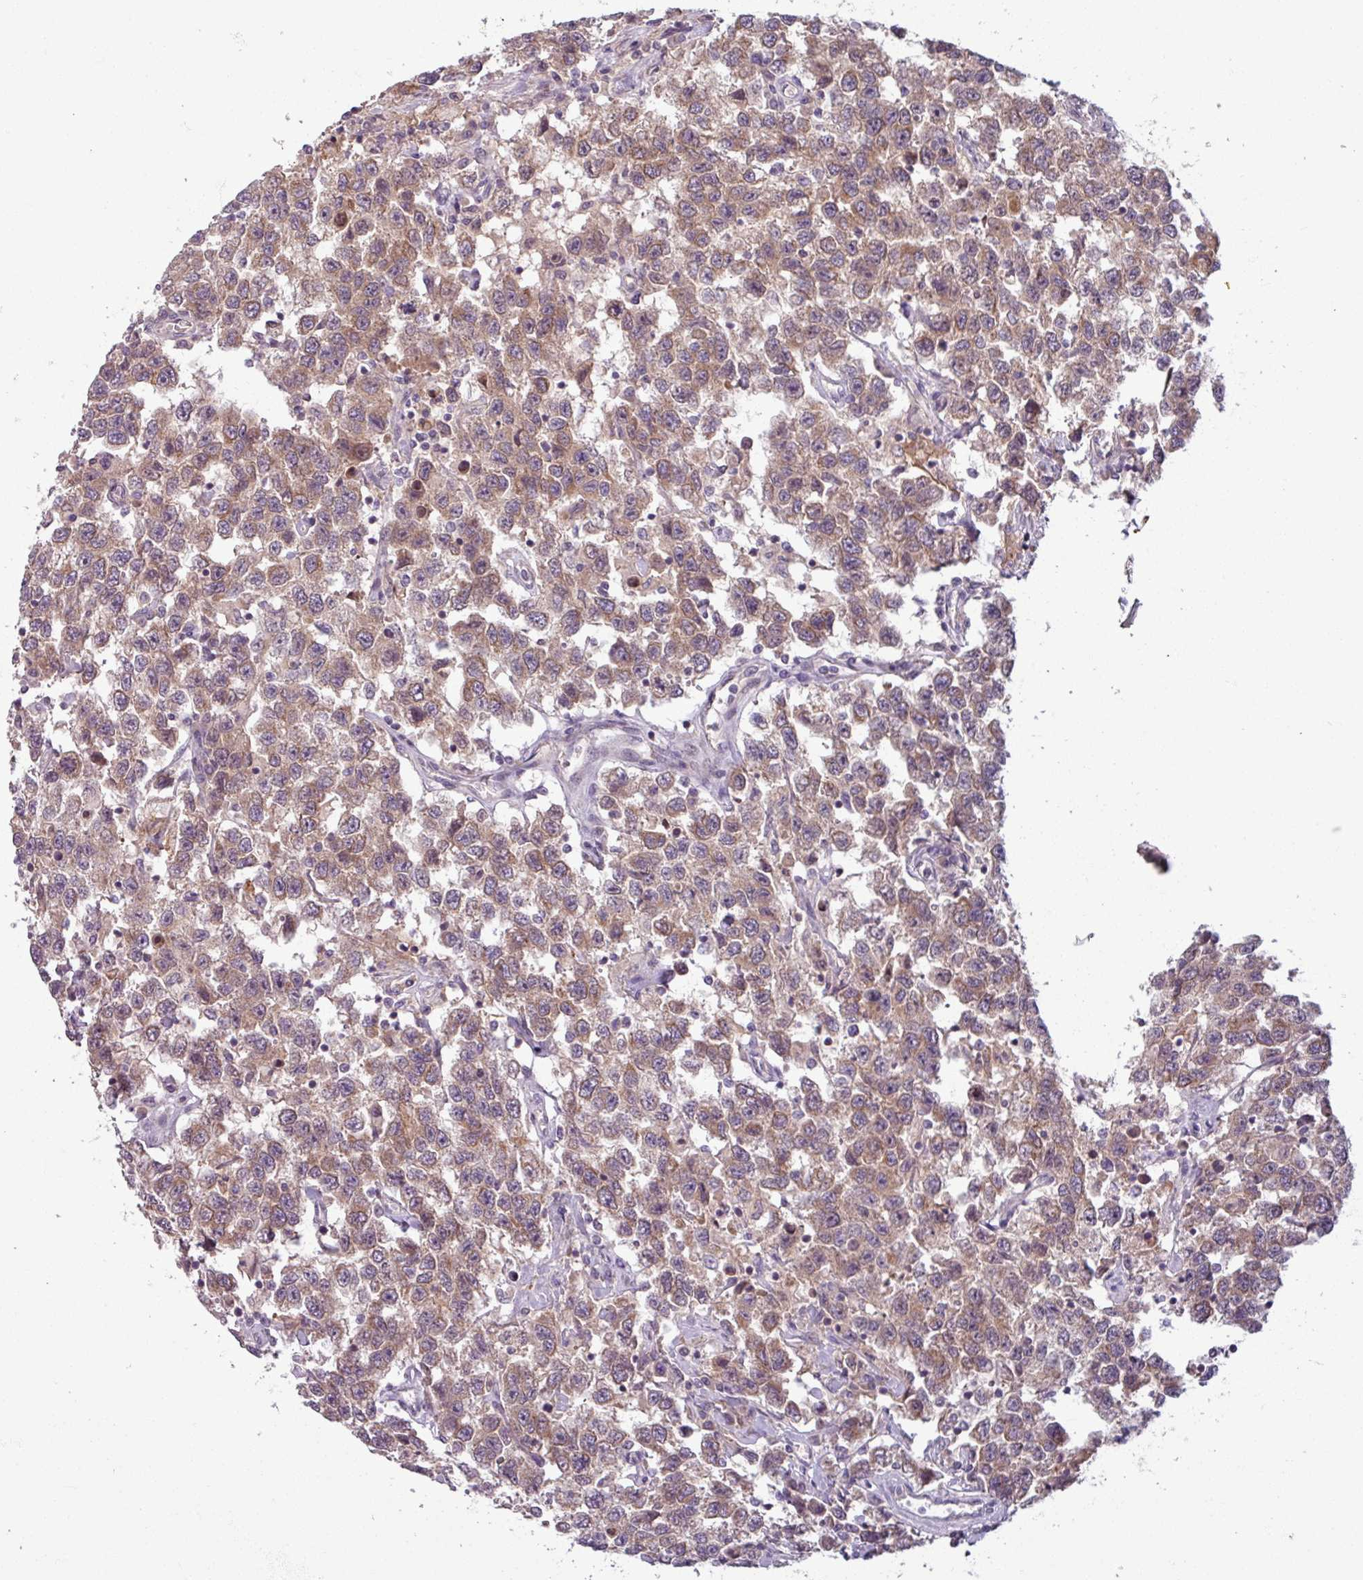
{"staining": {"intensity": "moderate", "quantity": "25%-75%", "location": "cytoplasmic/membranous"}, "tissue": "testis cancer", "cell_type": "Tumor cells", "image_type": "cancer", "snomed": [{"axis": "morphology", "description": "Seminoma, NOS"}, {"axis": "topography", "description": "Testis"}], "caption": "Seminoma (testis) was stained to show a protein in brown. There is medium levels of moderate cytoplasmic/membranous positivity in about 25%-75% of tumor cells. The staining was performed using DAB (3,3'-diaminobenzidine), with brown indicating positive protein expression. Nuclei are stained blue with hematoxylin.", "gene": "OGFOD3", "patient": {"sex": "male", "age": 41}}